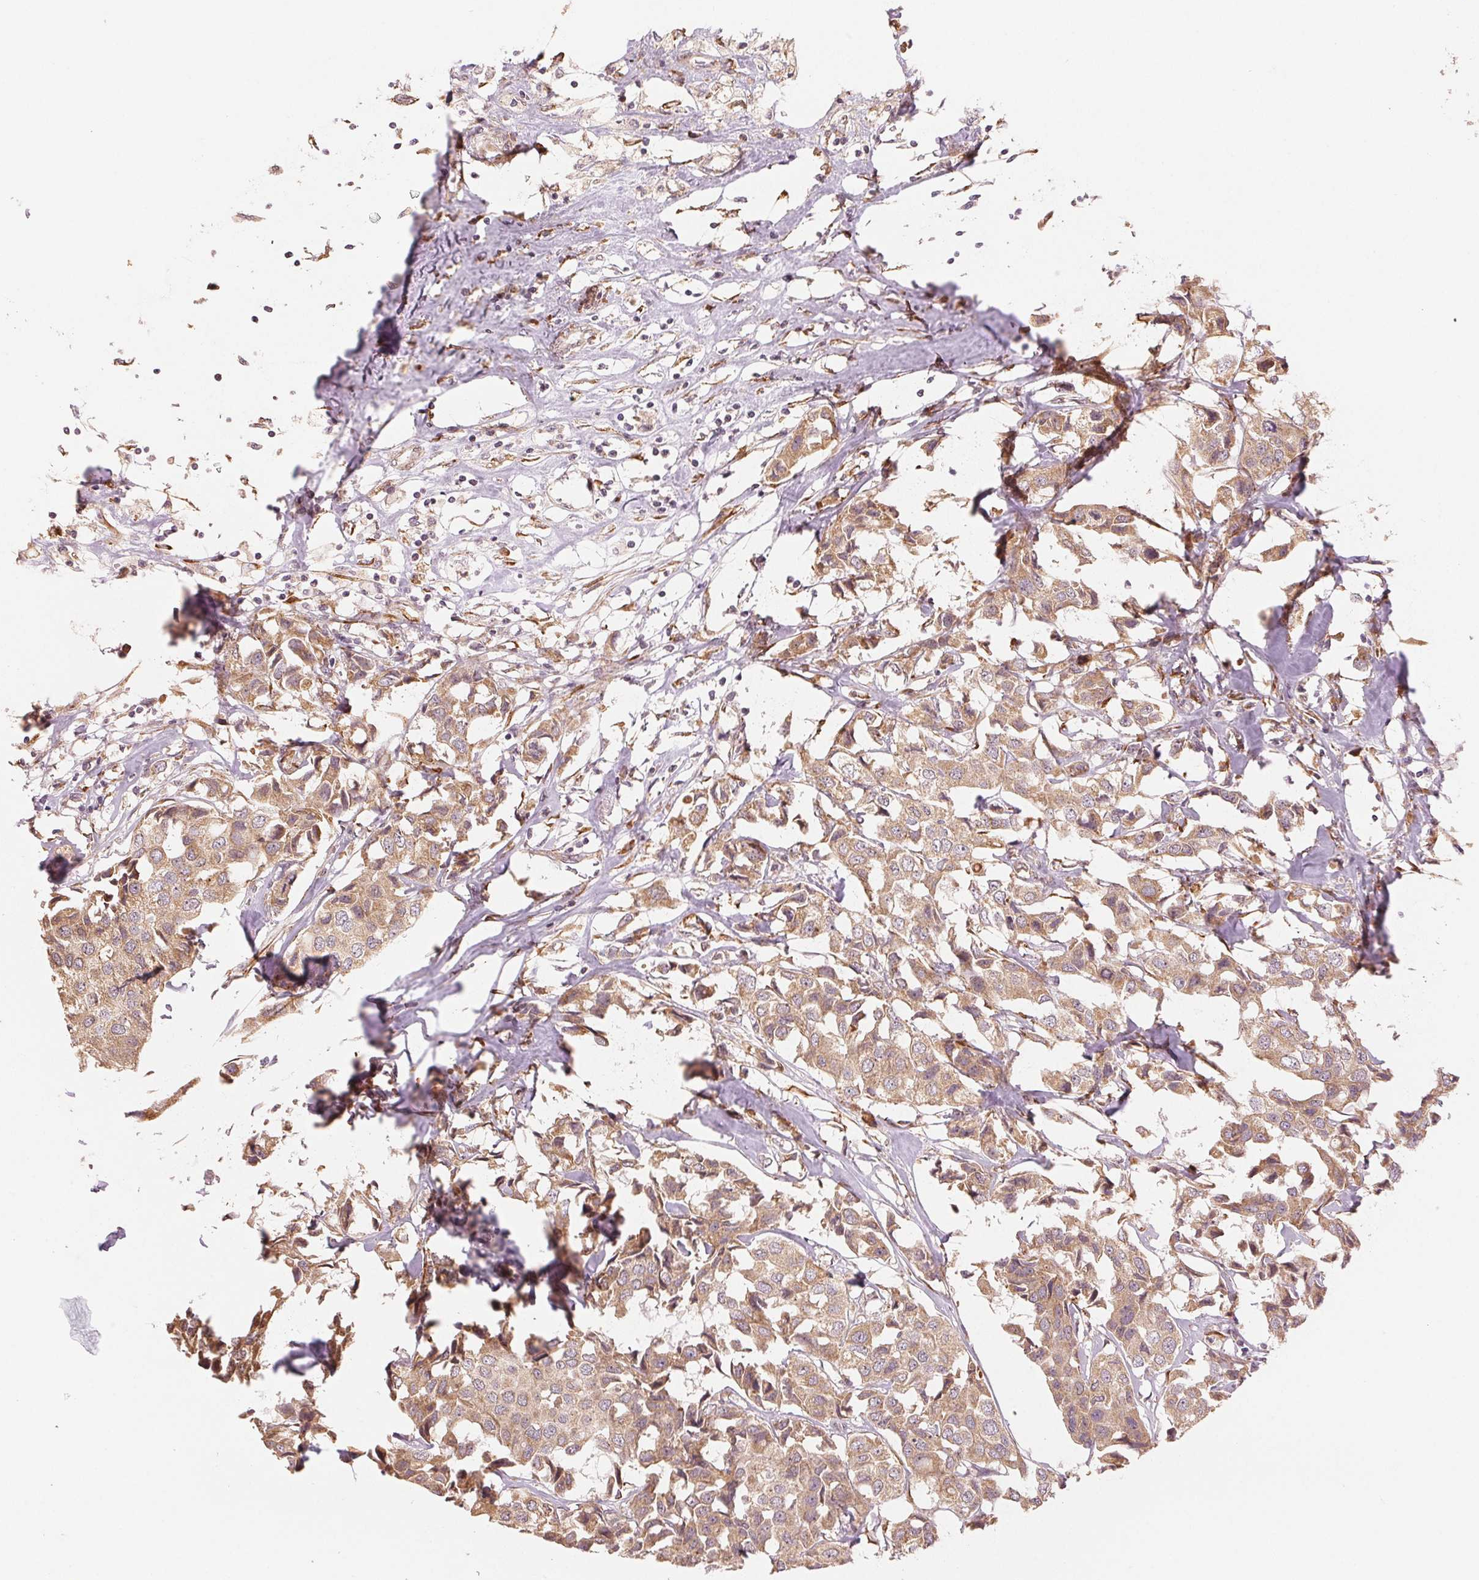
{"staining": {"intensity": "weak", "quantity": ">75%", "location": "cytoplasmic/membranous"}, "tissue": "breast cancer", "cell_type": "Tumor cells", "image_type": "cancer", "snomed": [{"axis": "morphology", "description": "Duct carcinoma"}, {"axis": "topography", "description": "Breast"}], "caption": "The photomicrograph exhibits a brown stain indicating the presence of a protein in the cytoplasmic/membranous of tumor cells in invasive ductal carcinoma (breast).", "gene": "SLC20A1", "patient": {"sex": "female", "age": 80}}